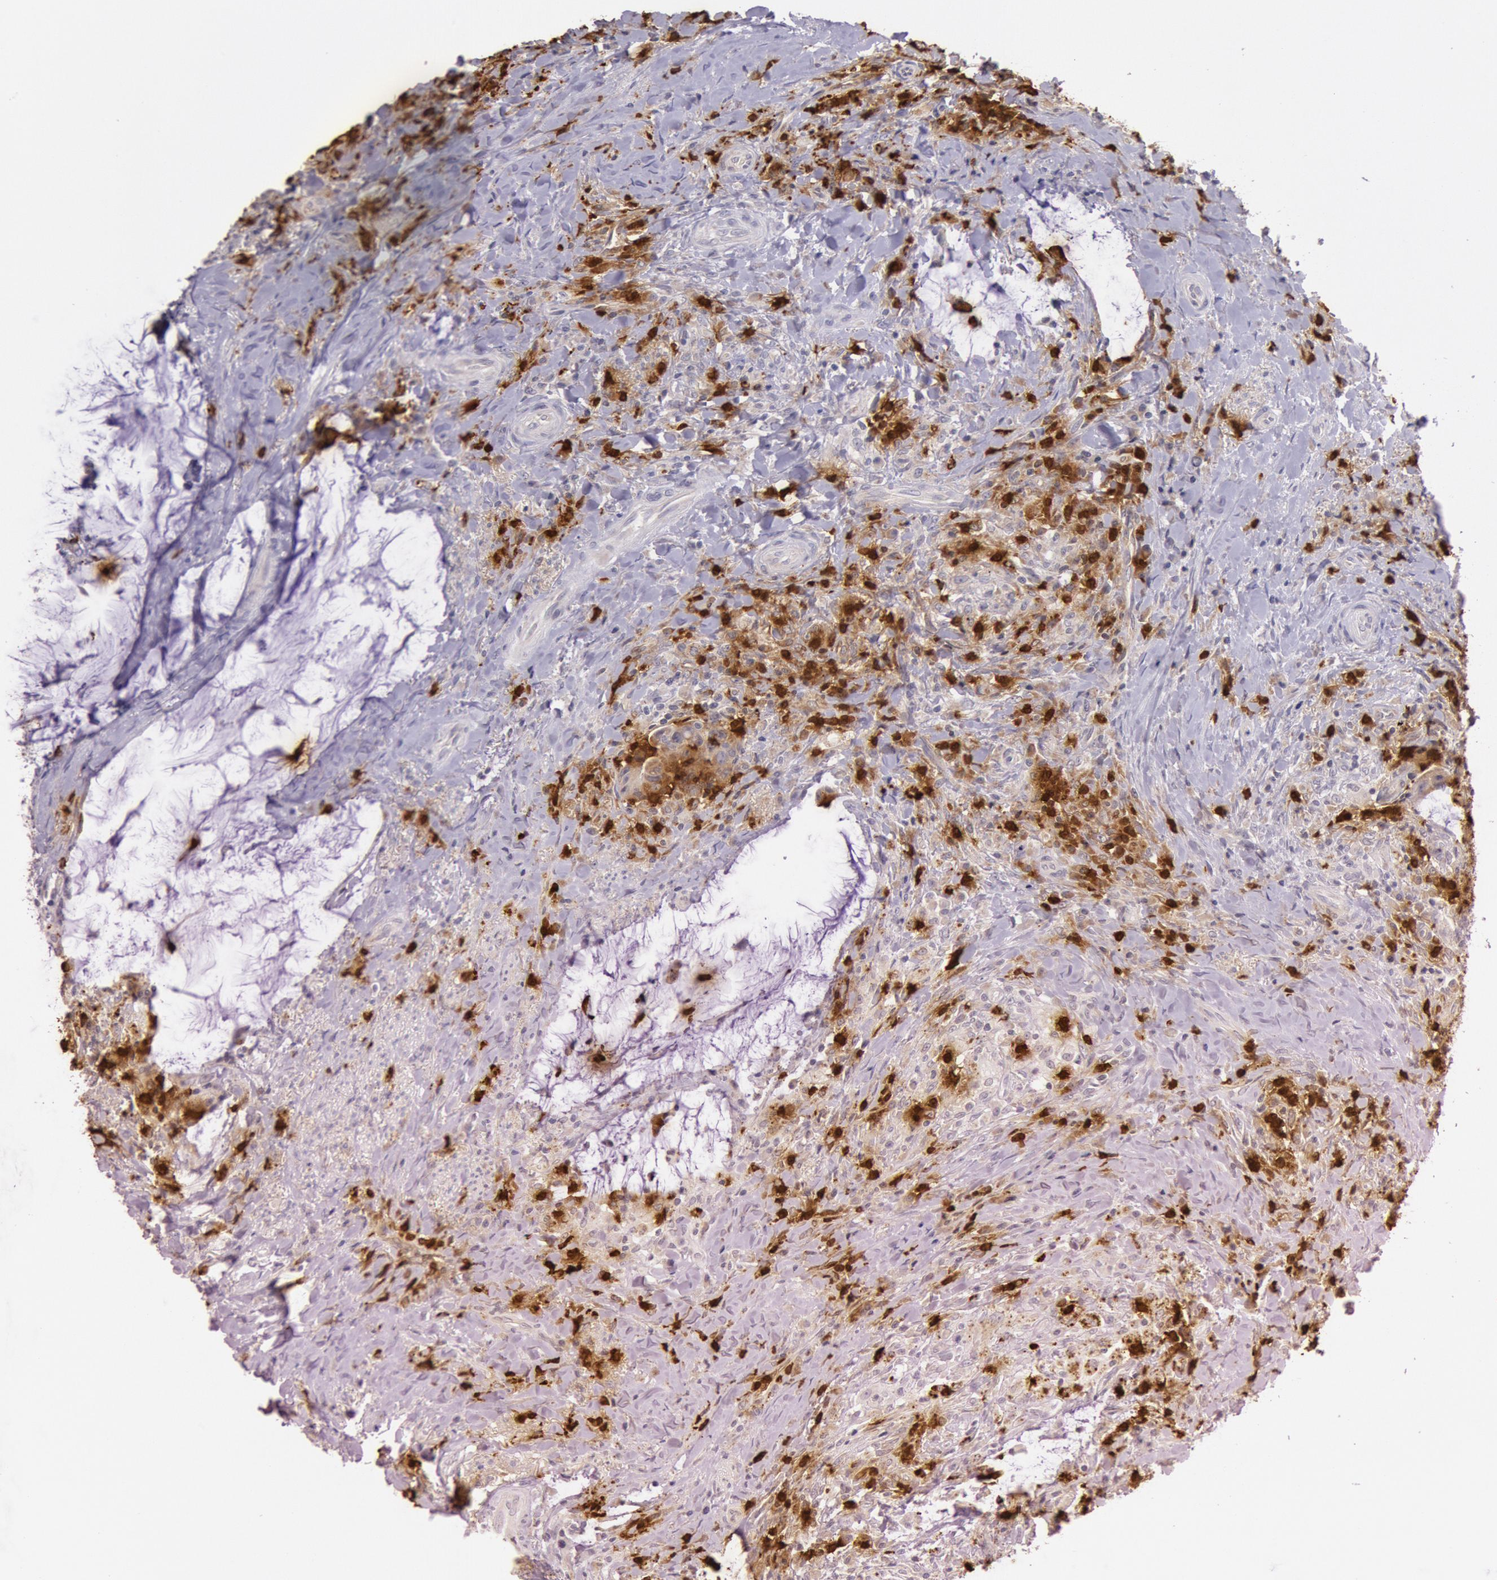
{"staining": {"intensity": "negative", "quantity": "none", "location": "none"}, "tissue": "colorectal cancer", "cell_type": "Tumor cells", "image_type": "cancer", "snomed": [{"axis": "morphology", "description": "Adenocarcinoma, NOS"}, {"axis": "topography", "description": "Rectum"}], "caption": "Human adenocarcinoma (colorectal) stained for a protein using immunohistochemistry shows no expression in tumor cells.", "gene": "KDM6A", "patient": {"sex": "female", "age": 71}}